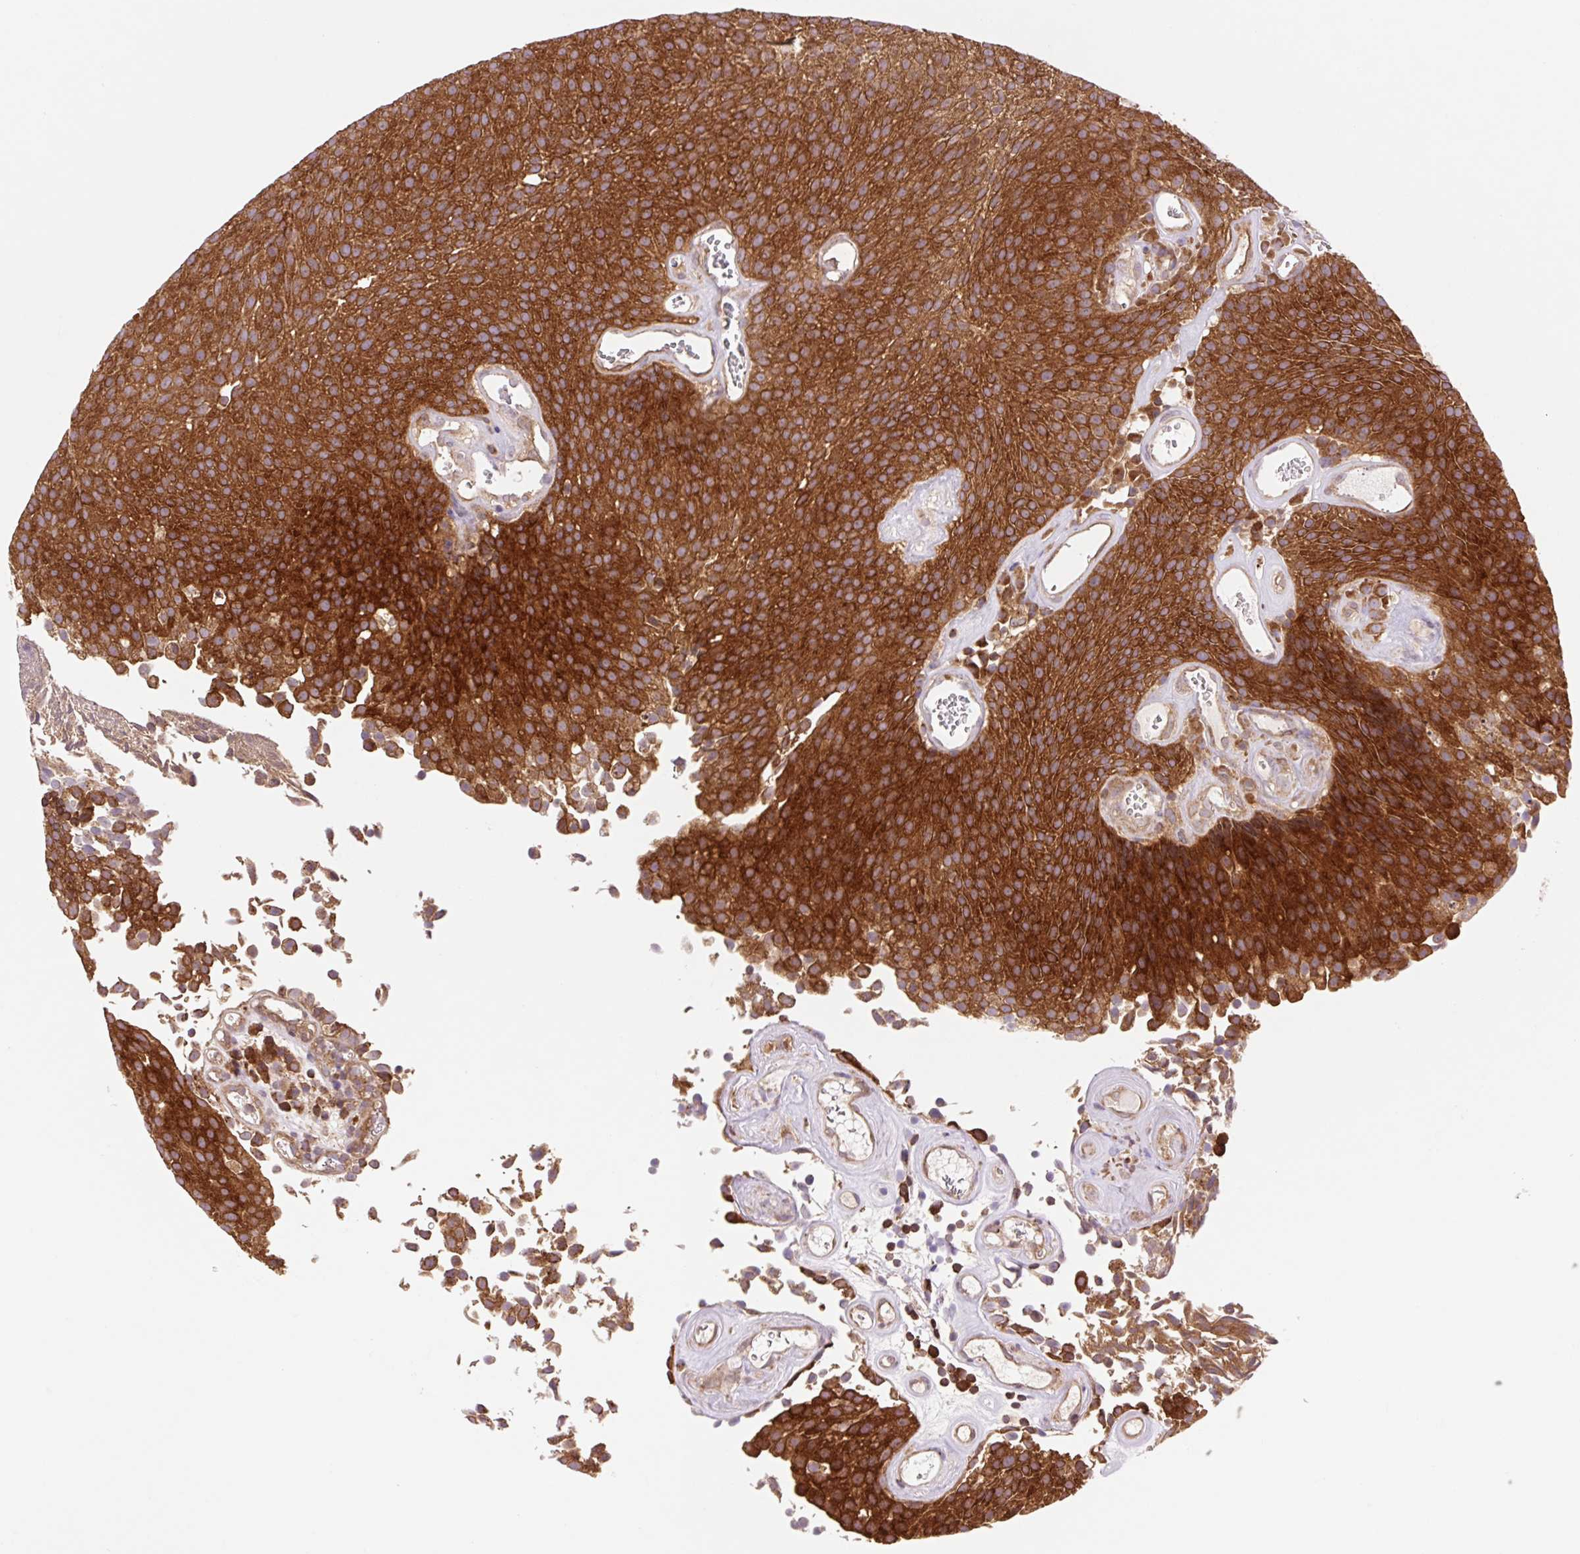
{"staining": {"intensity": "strong", "quantity": ">75%", "location": "cytoplasmic/membranous"}, "tissue": "urothelial cancer", "cell_type": "Tumor cells", "image_type": "cancer", "snomed": [{"axis": "morphology", "description": "Urothelial carcinoma, Low grade"}, {"axis": "topography", "description": "Urinary bladder"}], "caption": "Immunohistochemical staining of human urothelial carcinoma (low-grade) demonstrates high levels of strong cytoplasmic/membranous positivity in approximately >75% of tumor cells. The protein is stained brown, and the nuclei are stained in blue (DAB IHC with brightfield microscopy, high magnification).", "gene": "VPS4A", "patient": {"sex": "female", "age": 79}}